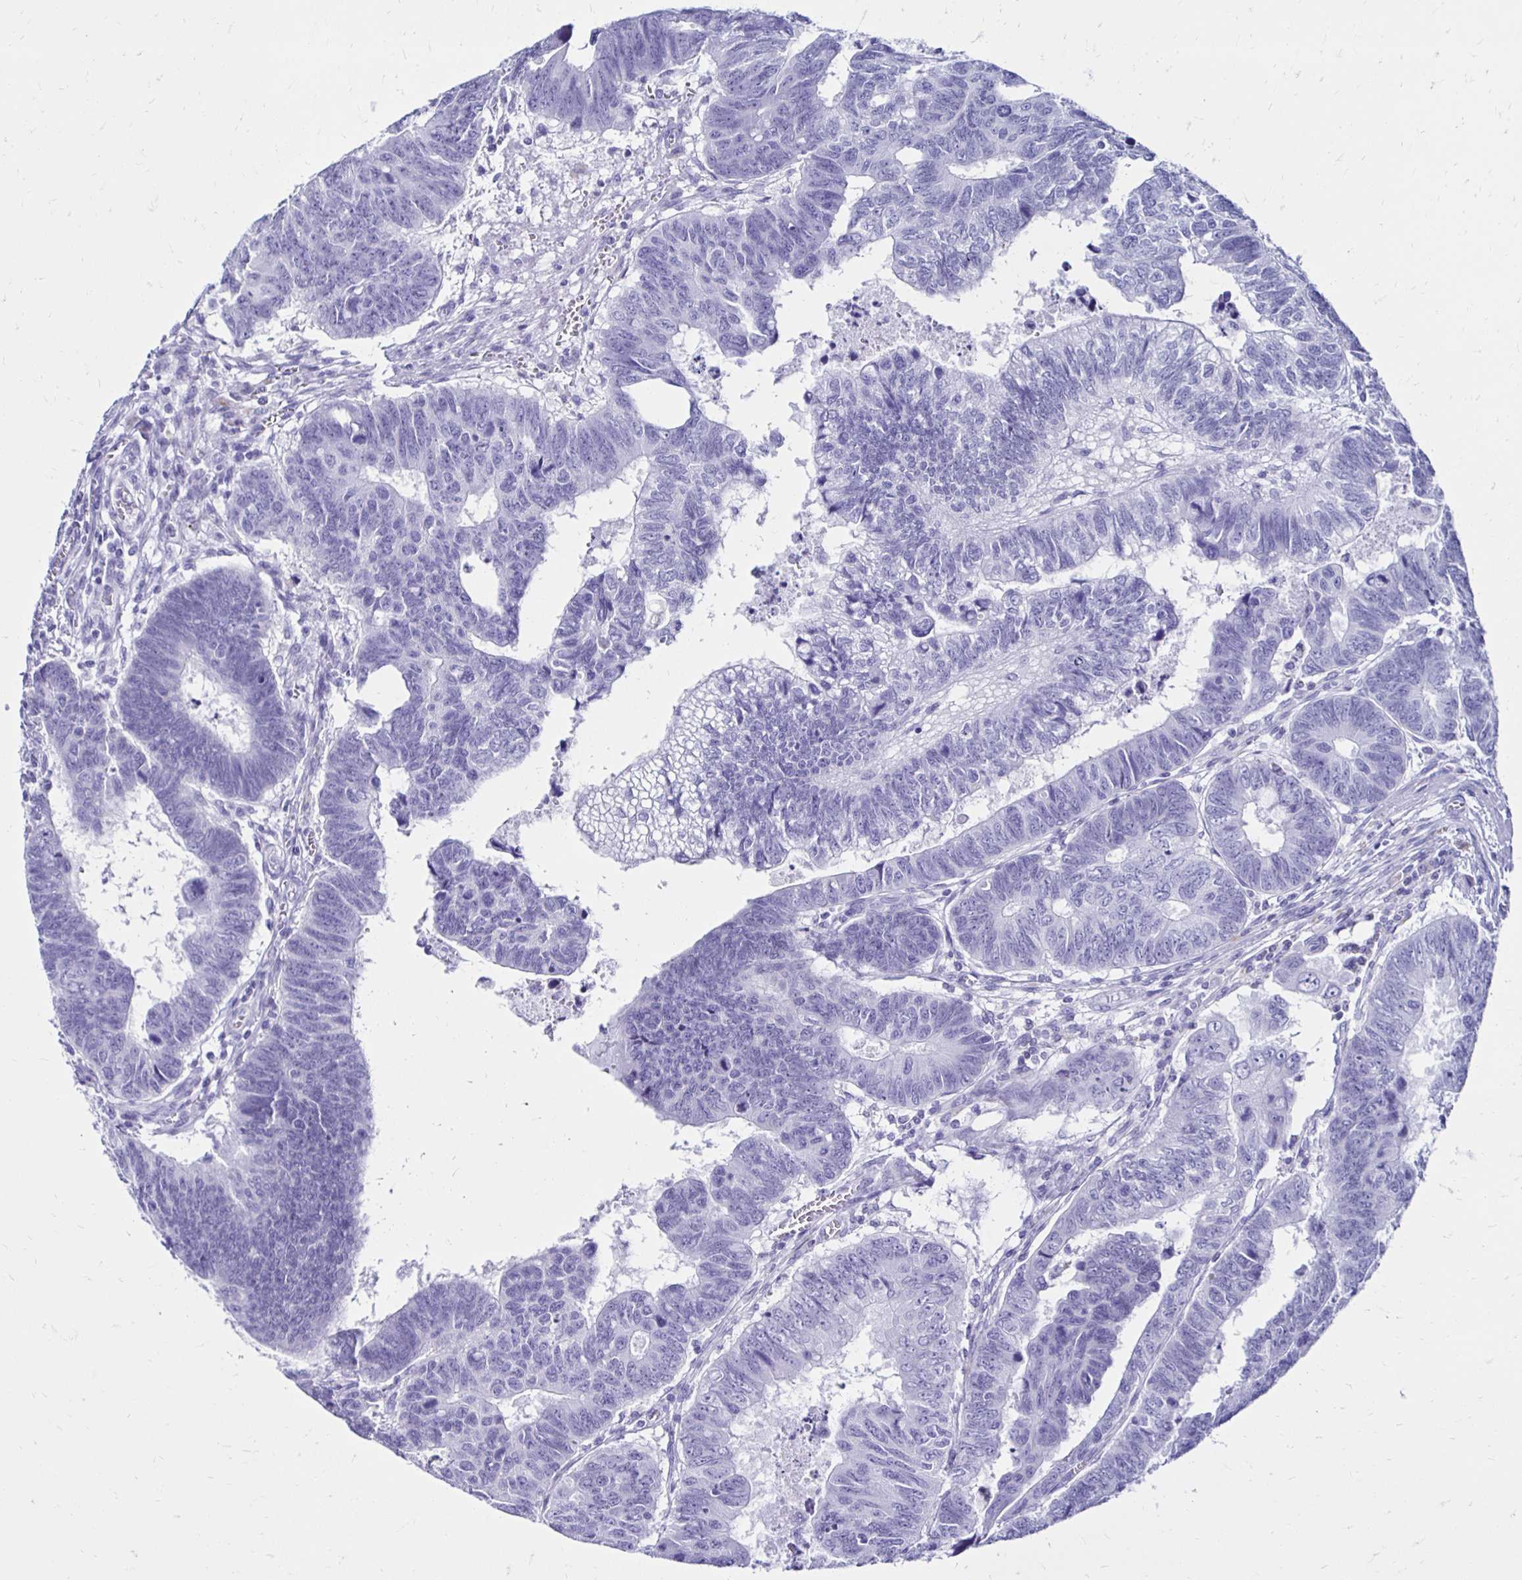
{"staining": {"intensity": "negative", "quantity": "none", "location": "none"}, "tissue": "colorectal cancer", "cell_type": "Tumor cells", "image_type": "cancer", "snomed": [{"axis": "morphology", "description": "Adenocarcinoma, NOS"}, {"axis": "topography", "description": "Colon"}], "caption": "IHC of colorectal adenocarcinoma displays no staining in tumor cells.", "gene": "CST5", "patient": {"sex": "male", "age": 62}}